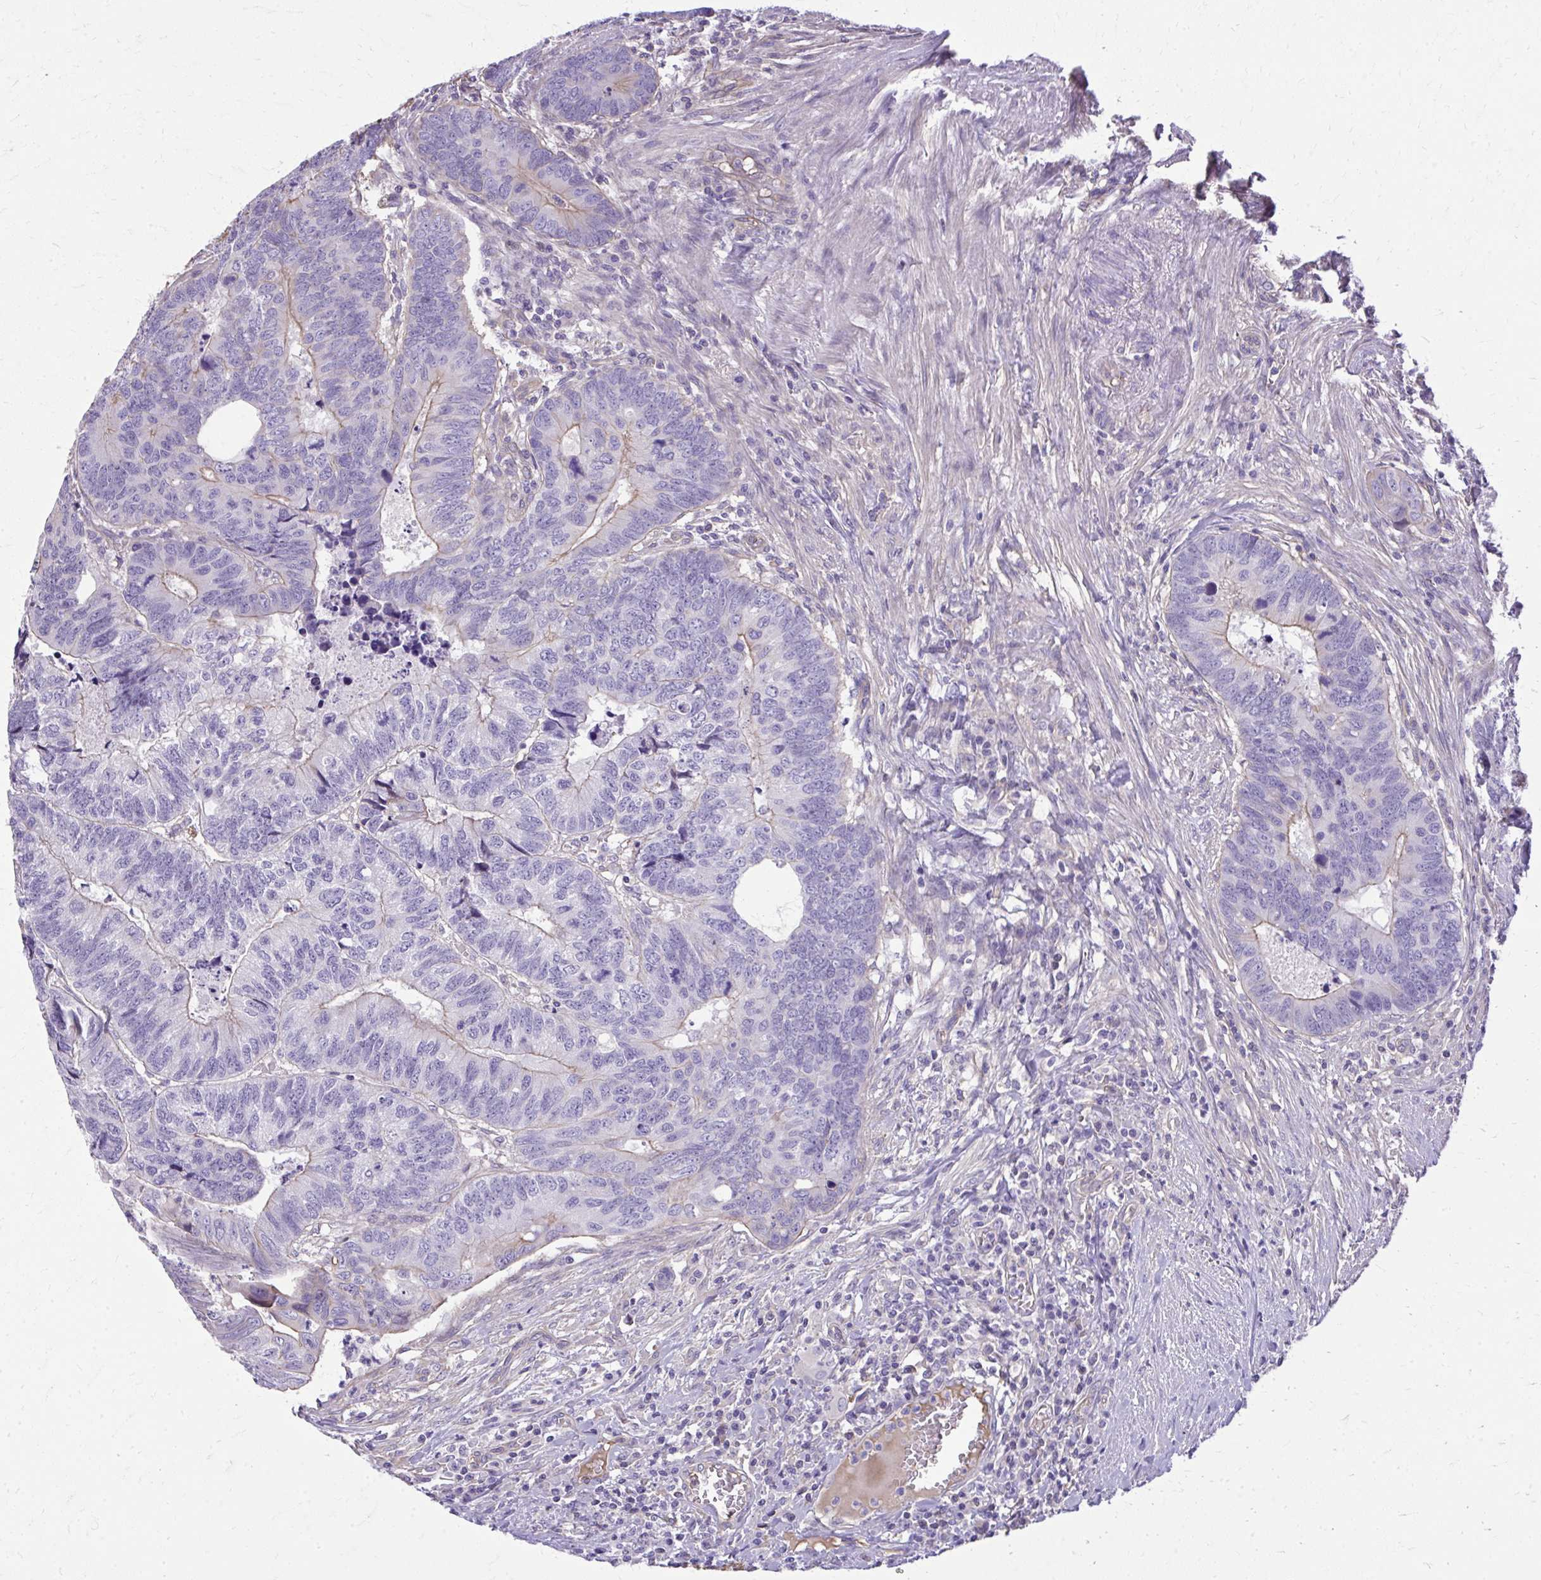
{"staining": {"intensity": "moderate", "quantity": "<25%", "location": "cytoplasmic/membranous"}, "tissue": "colorectal cancer", "cell_type": "Tumor cells", "image_type": "cancer", "snomed": [{"axis": "morphology", "description": "Adenocarcinoma, NOS"}, {"axis": "topography", "description": "Colon"}], "caption": "Immunohistochemical staining of colorectal cancer exhibits moderate cytoplasmic/membranous protein positivity in about <25% of tumor cells.", "gene": "RUNDC3B", "patient": {"sex": "male", "age": 62}}